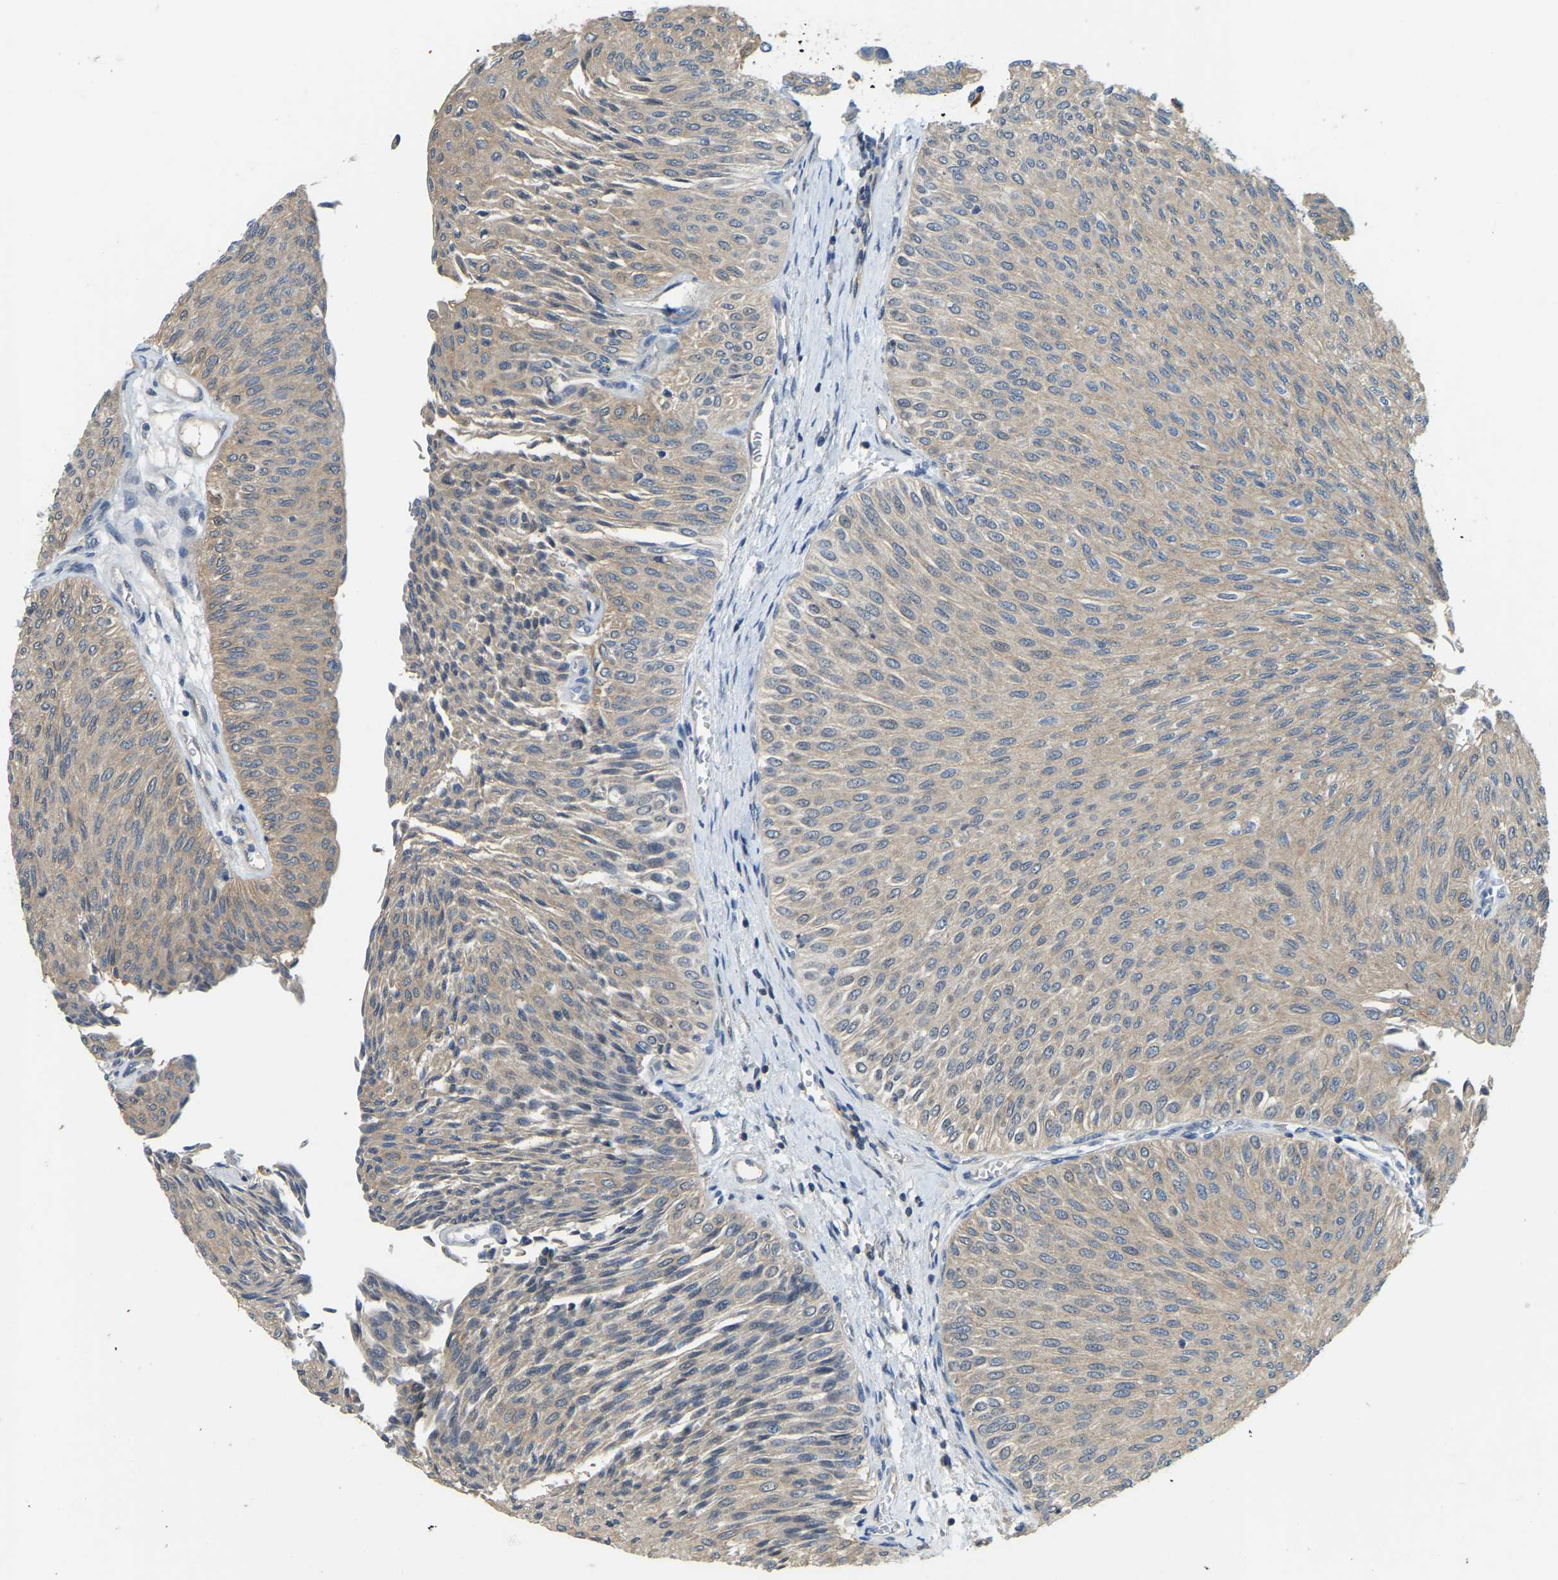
{"staining": {"intensity": "weak", "quantity": "25%-75%", "location": "cytoplasmic/membranous"}, "tissue": "urothelial cancer", "cell_type": "Tumor cells", "image_type": "cancer", "snomed": [{"axis": "morphology", "description": "Urothelial carcinoma, Low grade"}, {"axis": "topography", "description": "Urinary bladder"}], "caption": "Urothelial carcinoma (low-grade) stained with DAB IHC demonstrates low levels of weak cytoplasmic/membranous staining in about 25%-75% of tumor cells.", "gene": "AHNAK", "patient": {"sex": "male", "age": 78}}